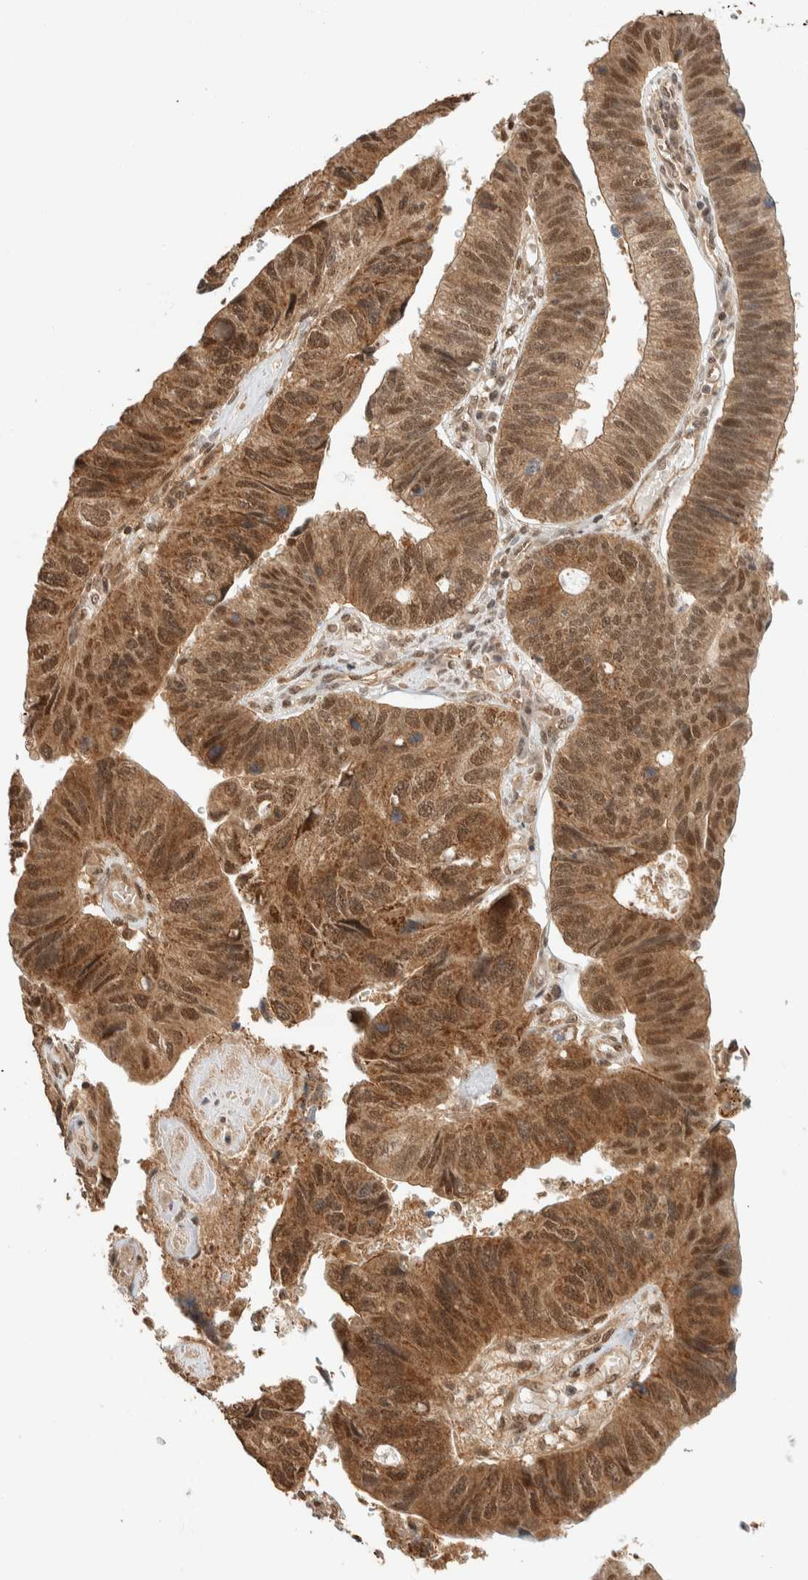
{"staining": {"intensity": "strong", "quantity": ">75%", "location": "cytoplasmic/membranous,nuclear"}, "tissue": "stomach cancer", "cell_type": "Tumor cells", "image_type": "cancer", "snomed": [{"axis": "morphology", "description": "Adenocarcinoma, NOS"}, {"axis": "topography", "description": "Stomach"}], "caption": "This image demonstrates immunohistochemistry staining of adenocarcinoma (stomach), with high strong cytoplasmic/membranous and nuclear staining in about >75% of tumor cells.", "gene": "ZBTB2", "patient": {"sex": "male", "age": 59}}